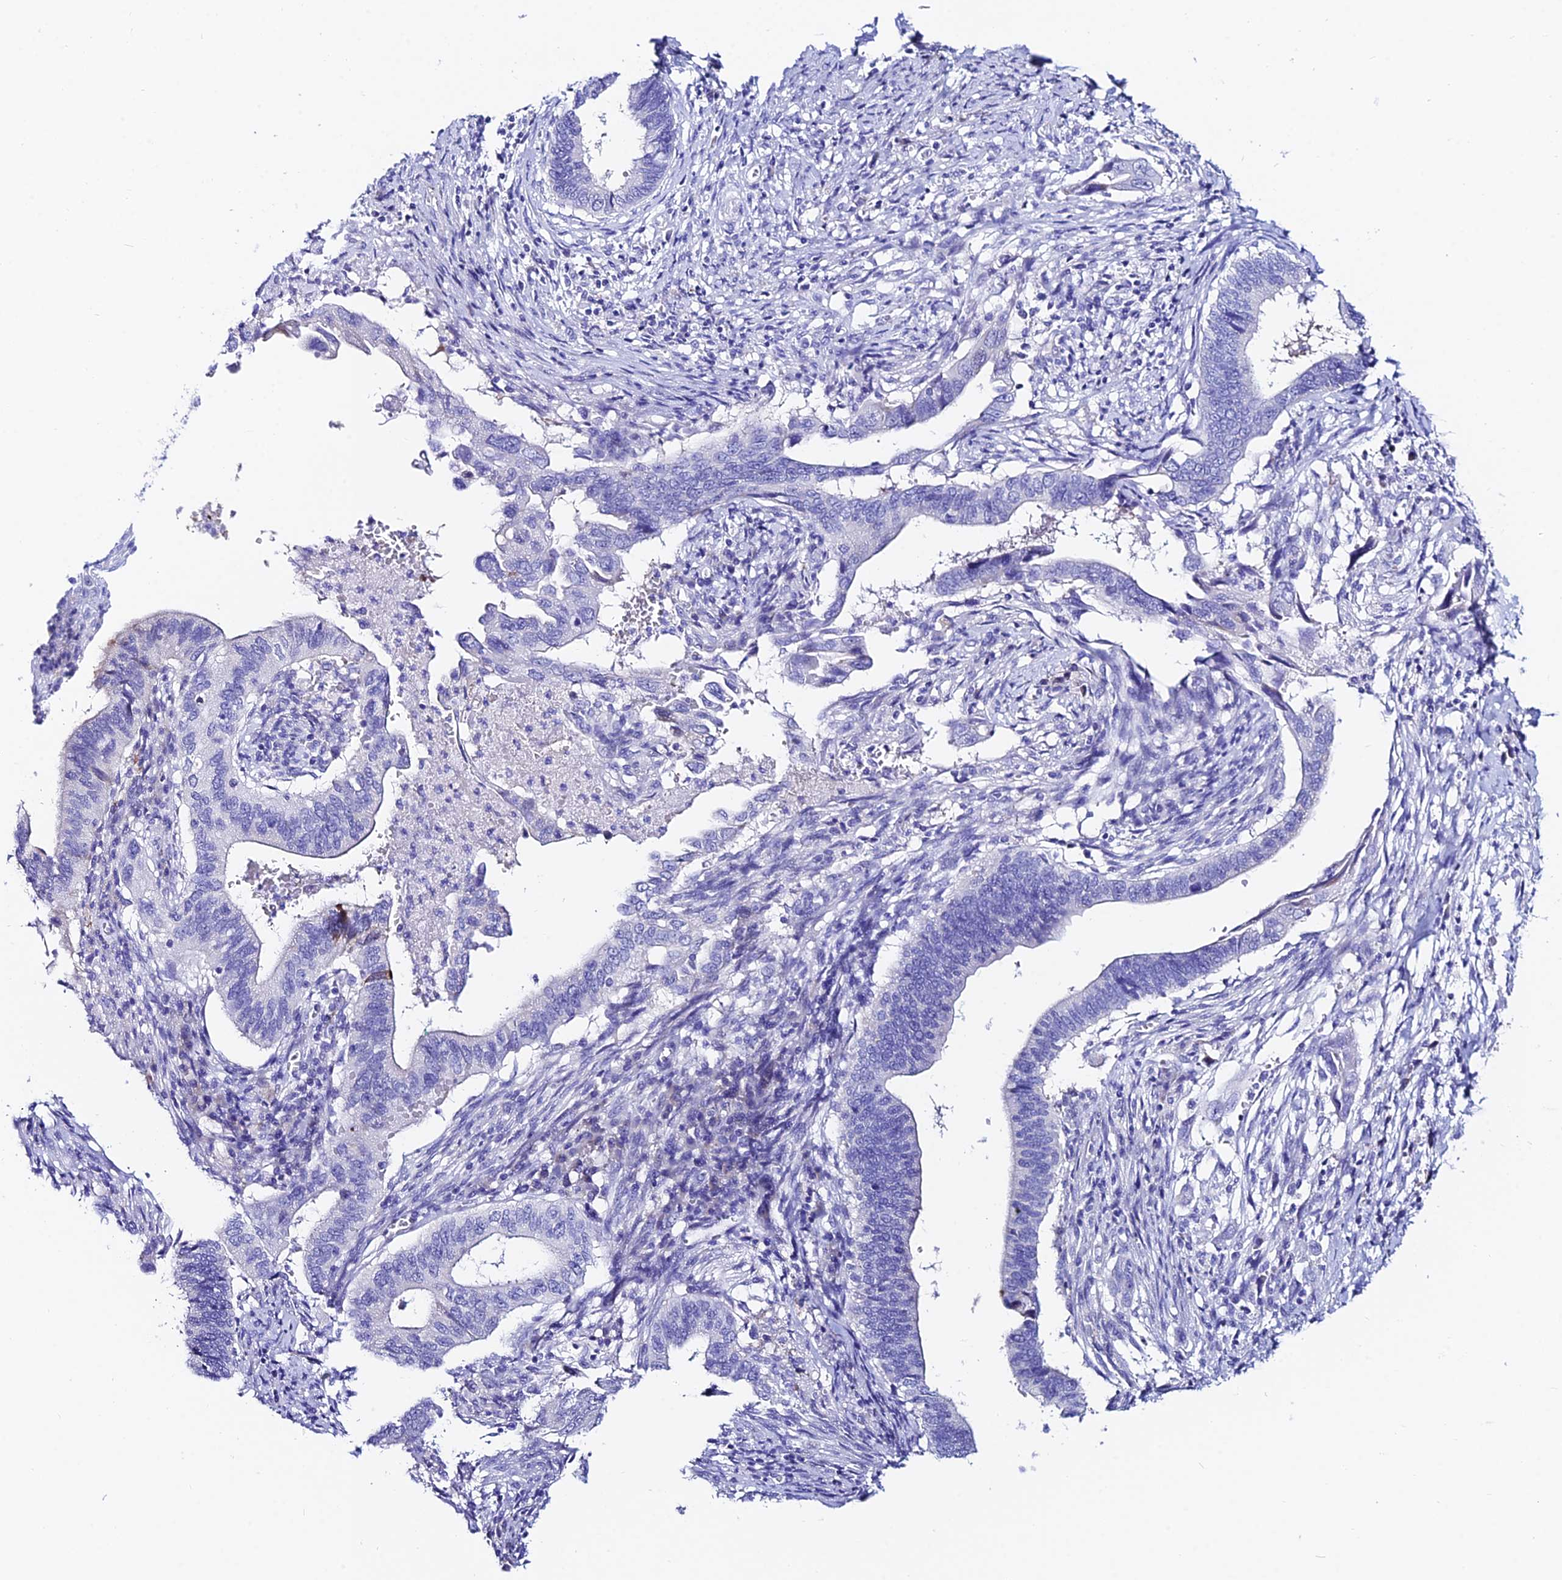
{"staining": {"intensity": "negative", "quantity": "none", "location": "none"}, "tissue": "cervical cancer", "cell_type": "Tumor cells", "image_type": "cancer", "snomed": [{"axis": "morphology", "description": "Adenocarcinoma, NOS"}, {"axis": "topography", "description": "Cervix"}], "caption": "This is an immunohistochemistry (IHC) photomicrograph of cervical cancer. There is no positivity in tumor cells.", "gene": "CEP41", "patient": {"sex": "female", "age": 42}}